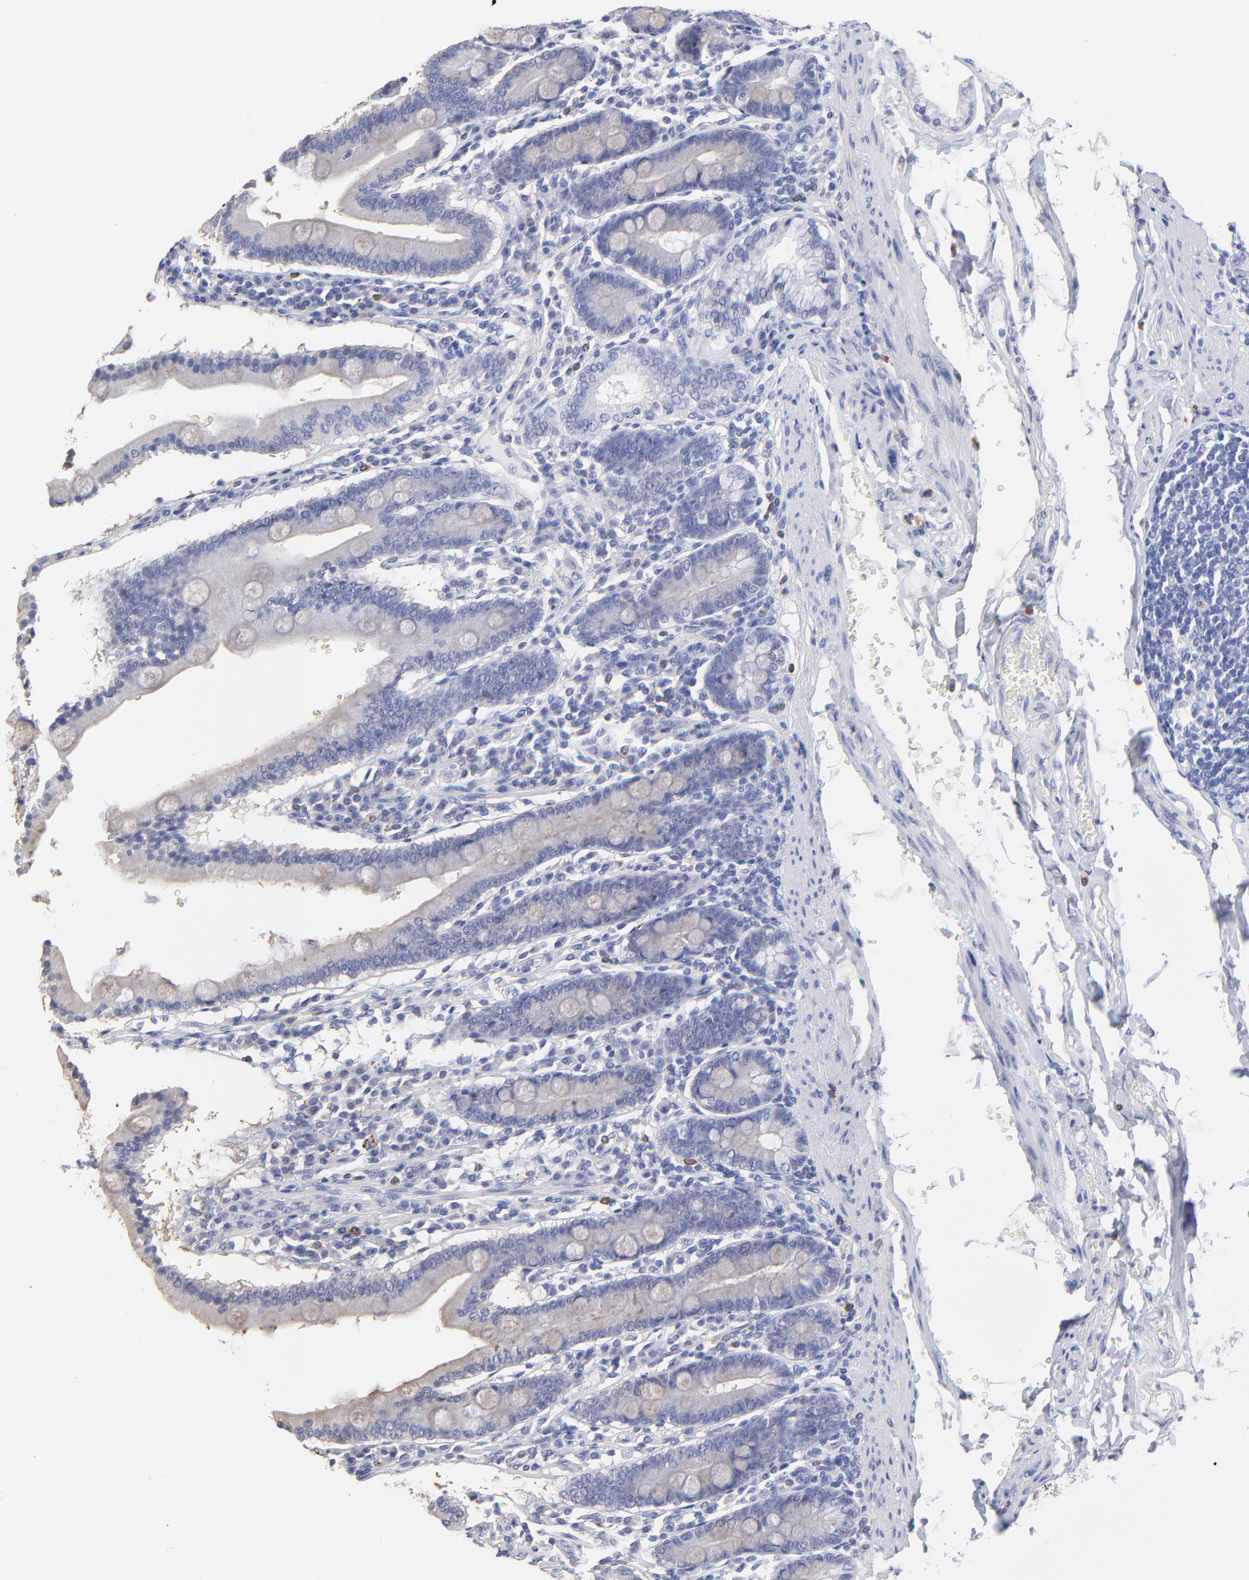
{"staining": {"intensity": "weak", "quantity": "25%-75%", "location": "cytoplasmic/membranous"}, "tissue": "duodenum", "cell_type": "Glandular cells", "image_type": "normal", "snomed": [{"axis": "morphology", "description": "Normal tissue, NOS"}, {"axis": "topography", "description": "Duodenum"}], "caption": "A low amount of weak cytoplasmic/membranous positivity is seen in about 25%-75% of glandular cells in benign duodenum.", "gene": "SMARCA1", "patient": {"sex": "male", "age": 50}}